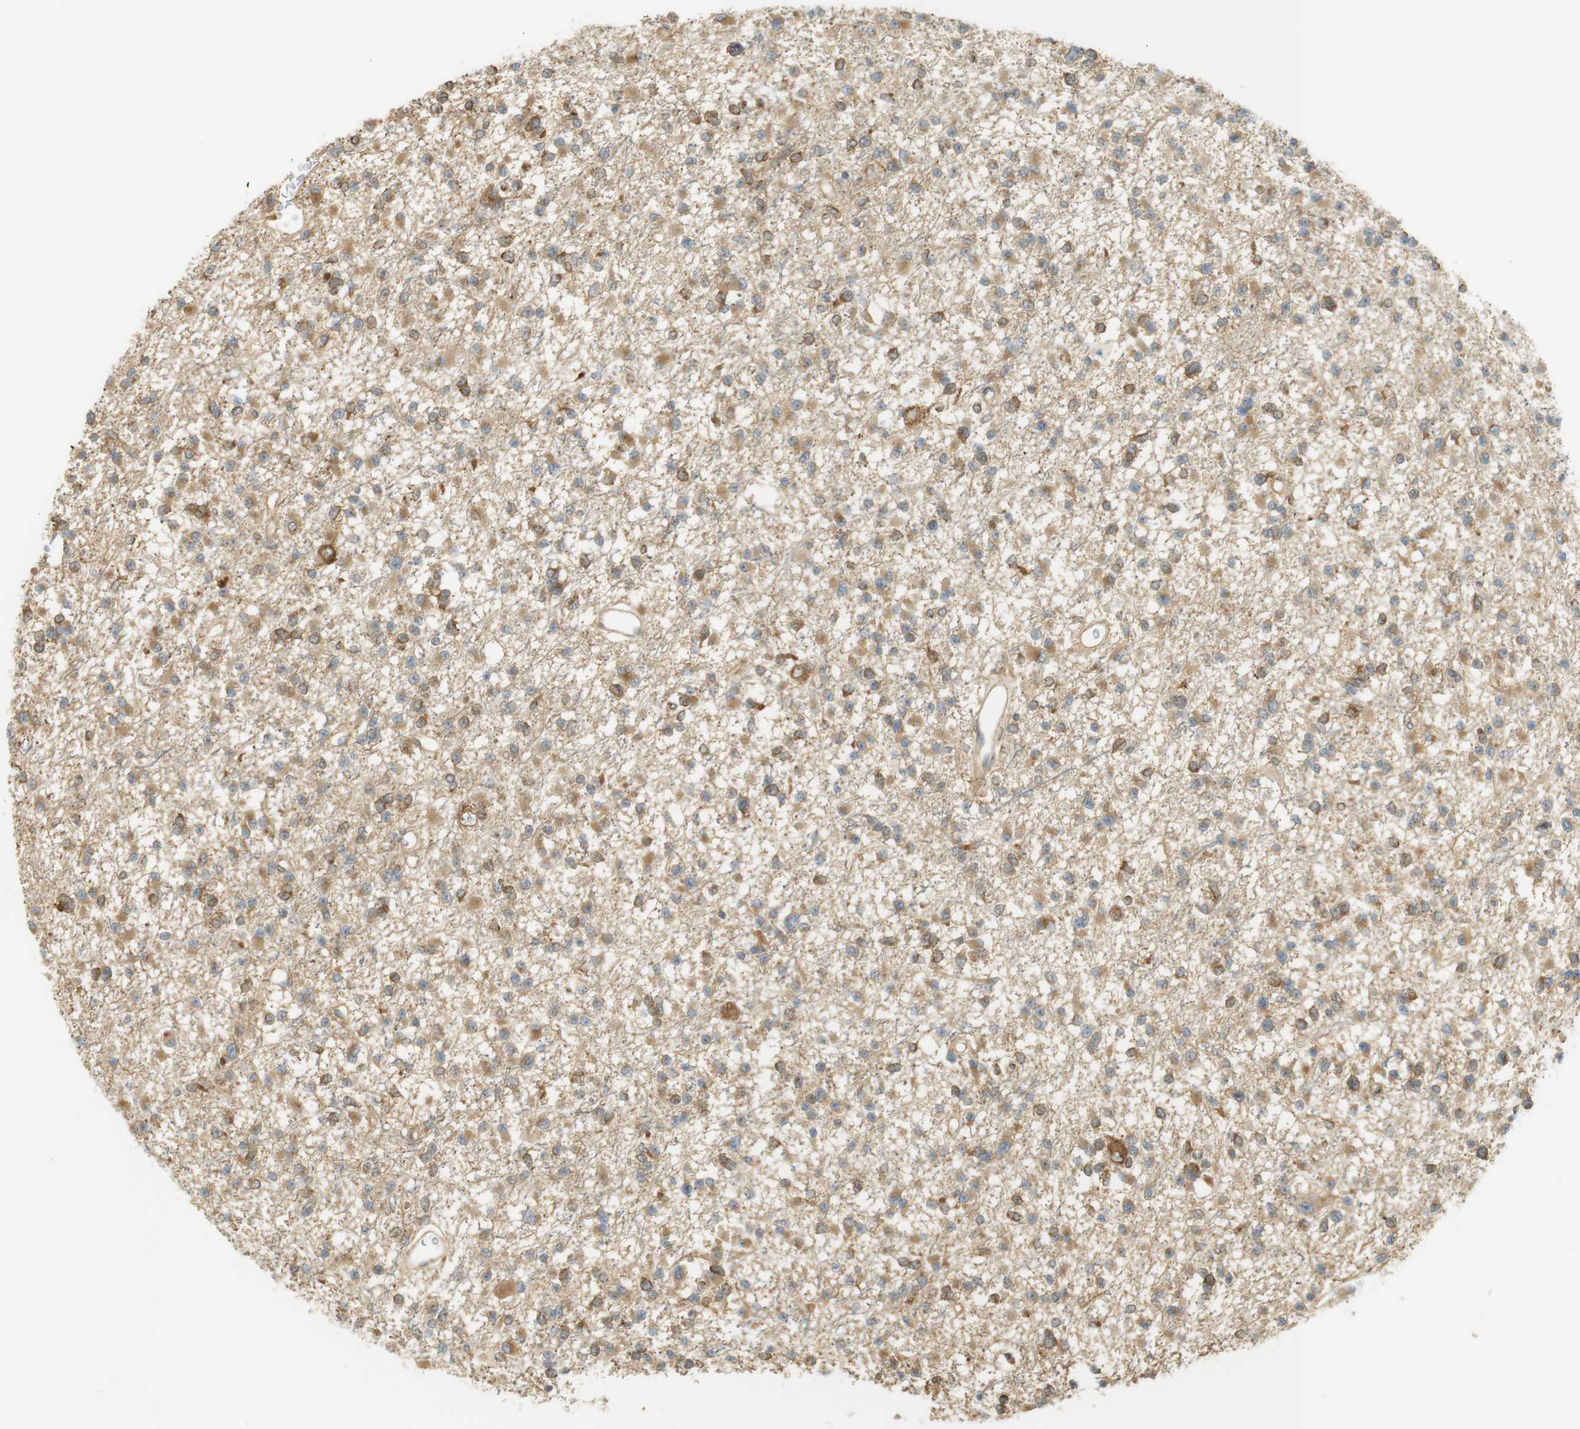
{"staining": {"intensity": "moderate", "quantity": "25%-75%", "location": "cytoplasmic/membranous,nuclear"}, "tissue": "glioma", "cell_type": "Tumor cells", "image_type": "cancer", "snomed": [{"axis": "morphology", "description": "Glioma, malignant, Low grade"}, {"axis": "topography", "description": "Brain"}], "caption": "Low-grade glioma (malignant) tissue displays moderate cytoplasmic/membranous and nuclear staining in approximately 25%-75% of tumor cells, visualized by immunohistochemistry.", "gene": "PA2G4", "patient": {"sex": "female", "age": 22}}